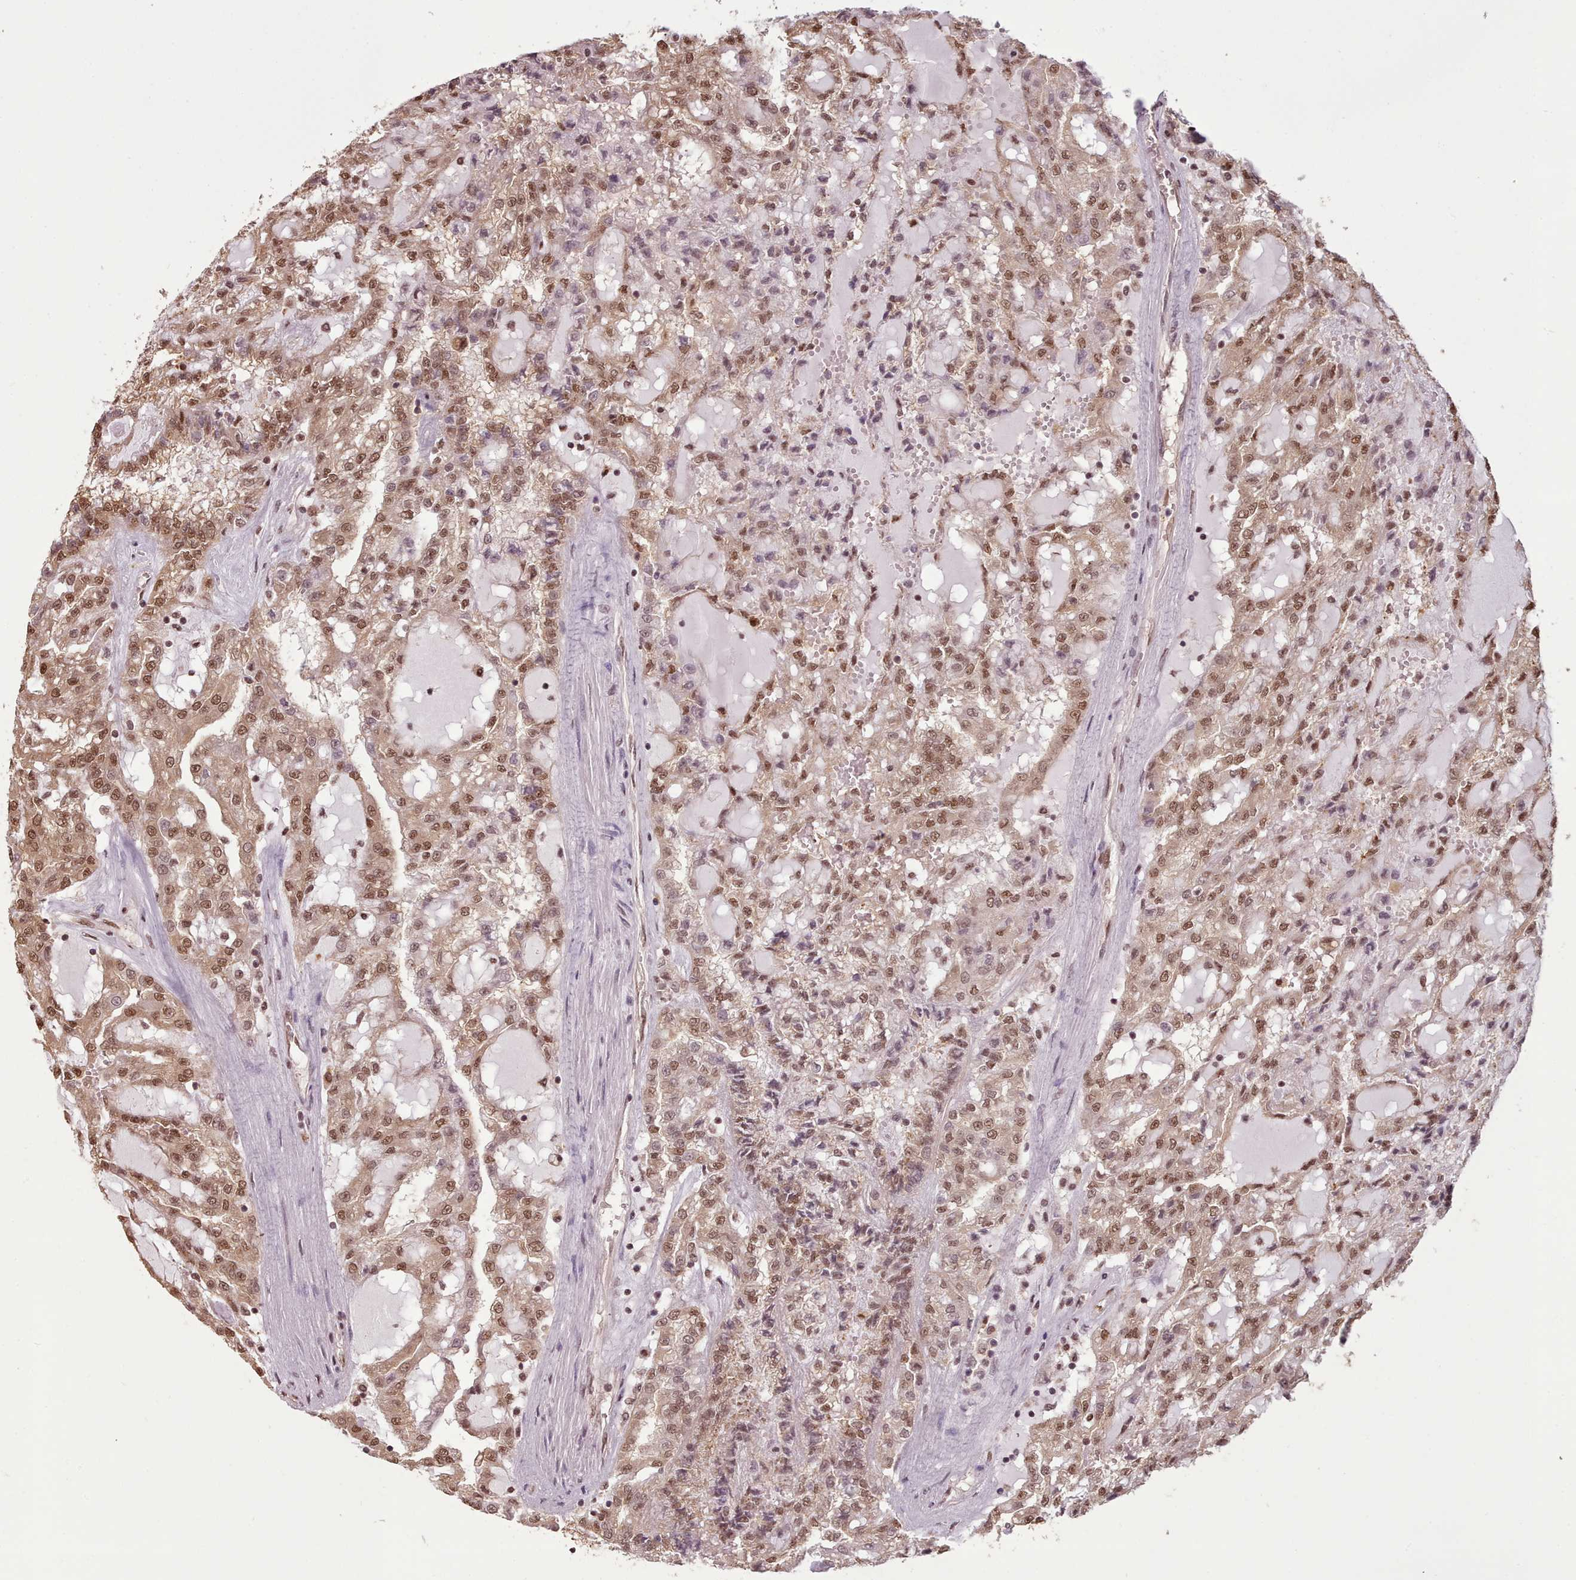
{"staining": {"intensity": "moderate", "quantity": ">75%", "location": "nuclear"}, "tissue": "renal cancer", "cell_type": "Tumor cells", "image_type": "cancer", "snomed": [{"axis": "morphology", "description": "Adenocarcinoma, NOS"}, {"axis": "topography", "description": "Kidney"}], "caption": "DAB immunohistochemical staining of renal cancer (adenocarcinoma) demonstrates moderate nuclear protein staining in about >75% of tumor cells. (DAB = brown stain, brightfield microscopy at high magnification).", "gene": "RPS27A", "patient": {"sex": "male", "age": 63}}